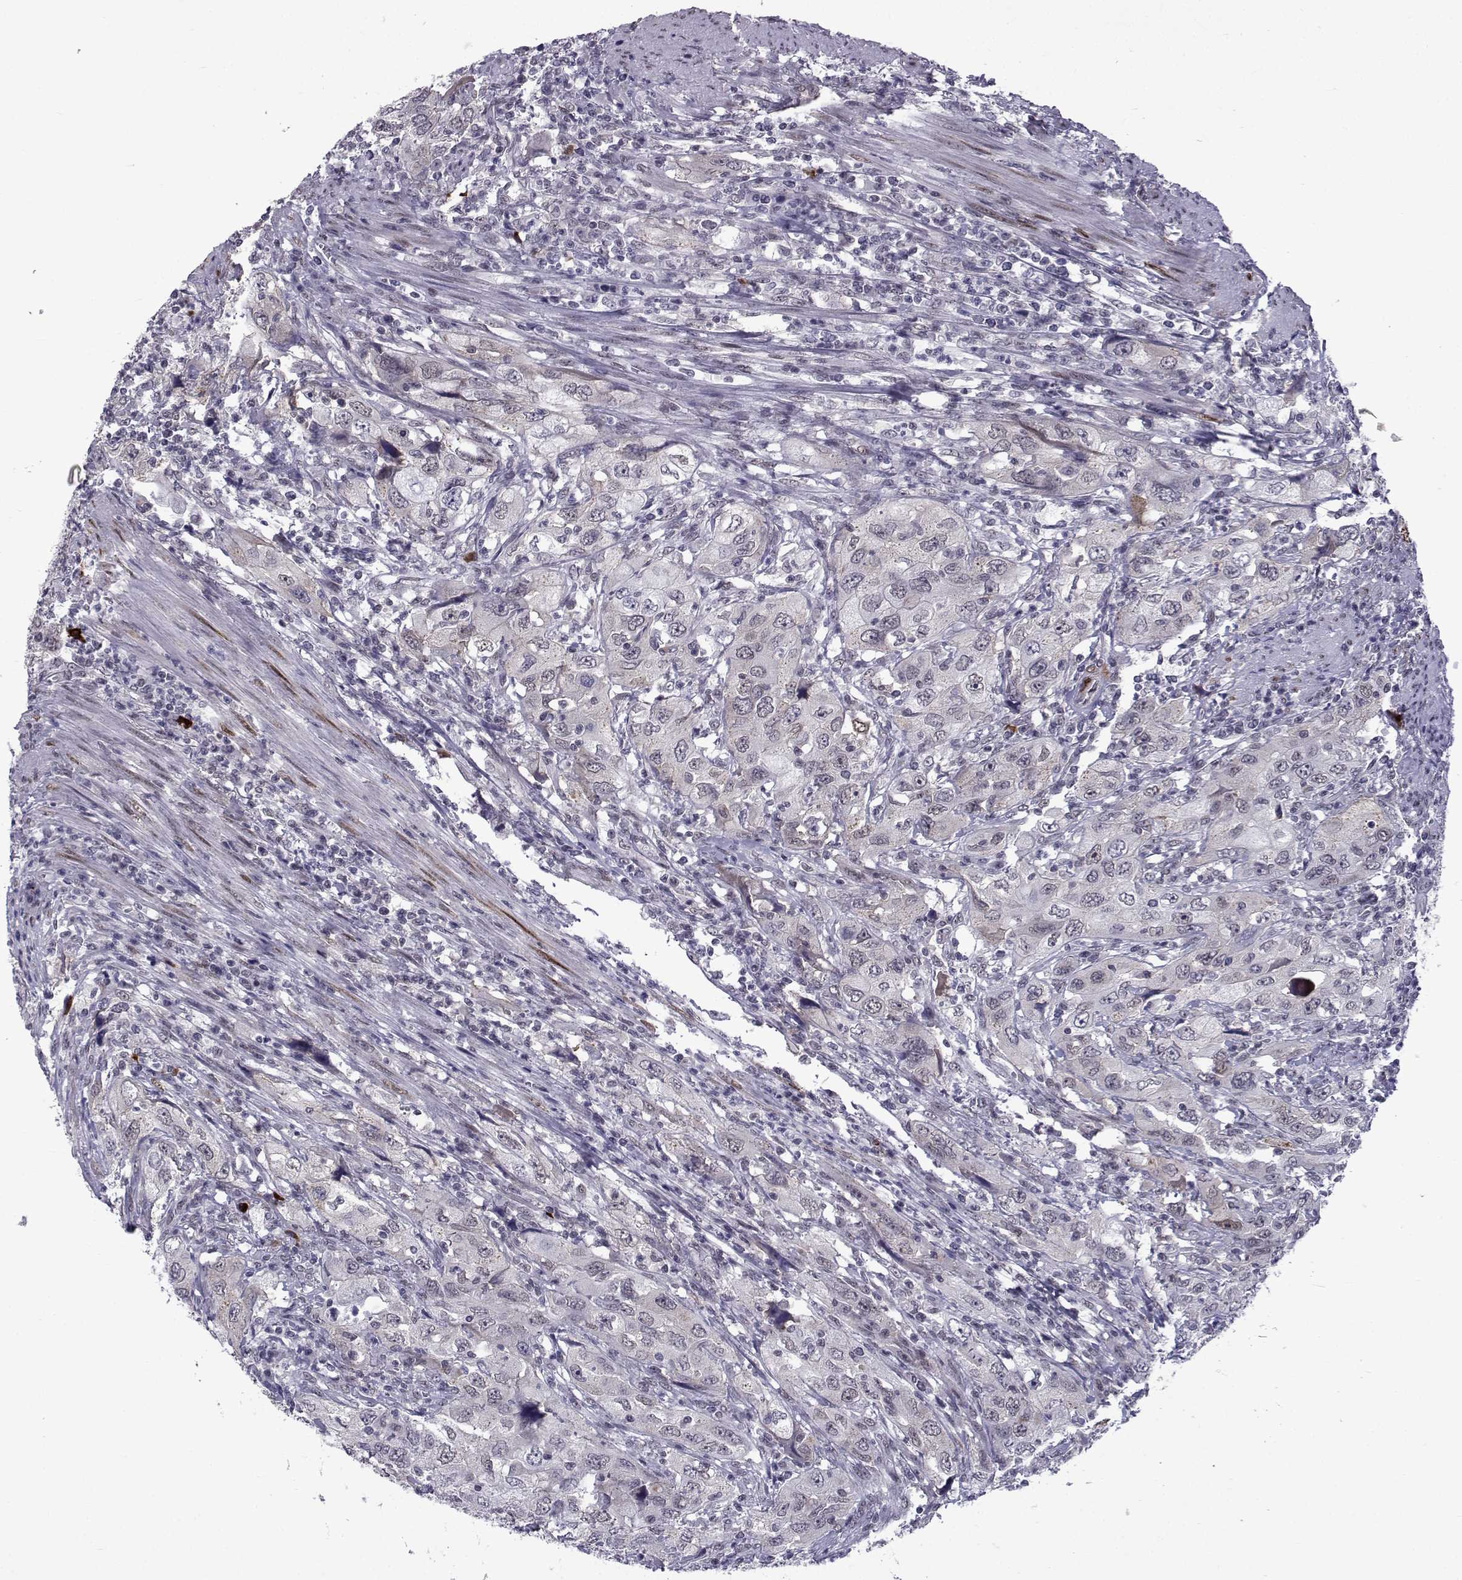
{"staining": {"intensity": "negative", "quantity": "none", "location": "none"}, "tissue": "urothelial cancer", "cell_type": "Tumor cells", "image_type": "cancer", "snomed": [{"axis": "morphology", "description": "Urothelial carcinoma, High grade"}, {"axis": "topography", "description": "Urinary bladder"}], "caption": "DAB immunohistochemical staining of human urothelial carcinoma (high-grade) displays no significant expression in tumor cells.", "gene": "RBM24", "patient": {"sex": "male", "age": 76}}